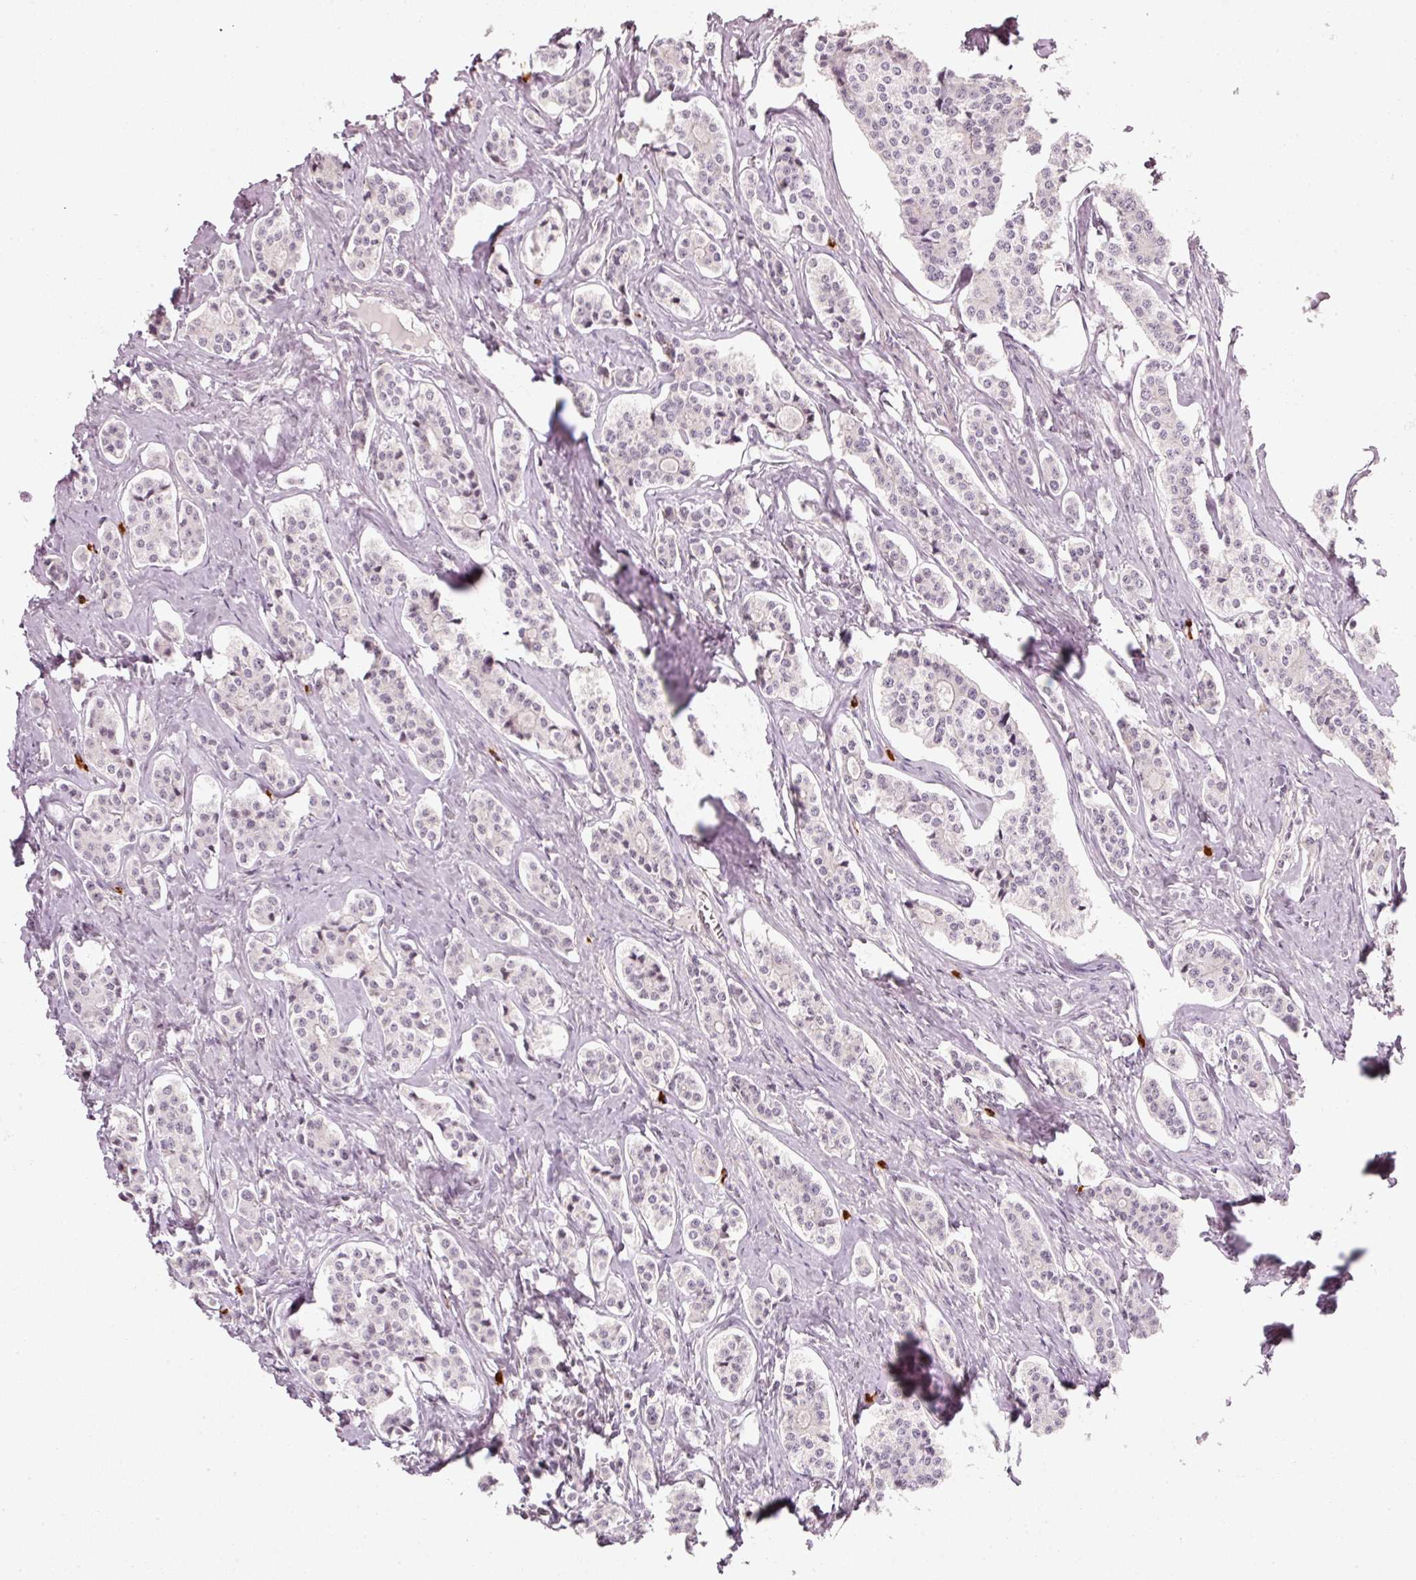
{"staining": {"intensity": "weak", "quantity": "25%-75%", "location": "nuclear"}, "tissue": "carcinoid", "cell_type": "Tumor cells", "image_type": "cancer", "snomed": [{"axis": "morphology", "description": "Carcinoid, malignant, NOS"}, {"axis": "topography", "description": "Small intestine"}], "caption": "The micrograph exhibits immunohistochemical staining of carcinoid (malignant). There is weak nuclear expression is seen in approximately 25%-75% of tumor cells.", "gene": "MXRA8", "patient": {"sex": "male", "age": 63}}